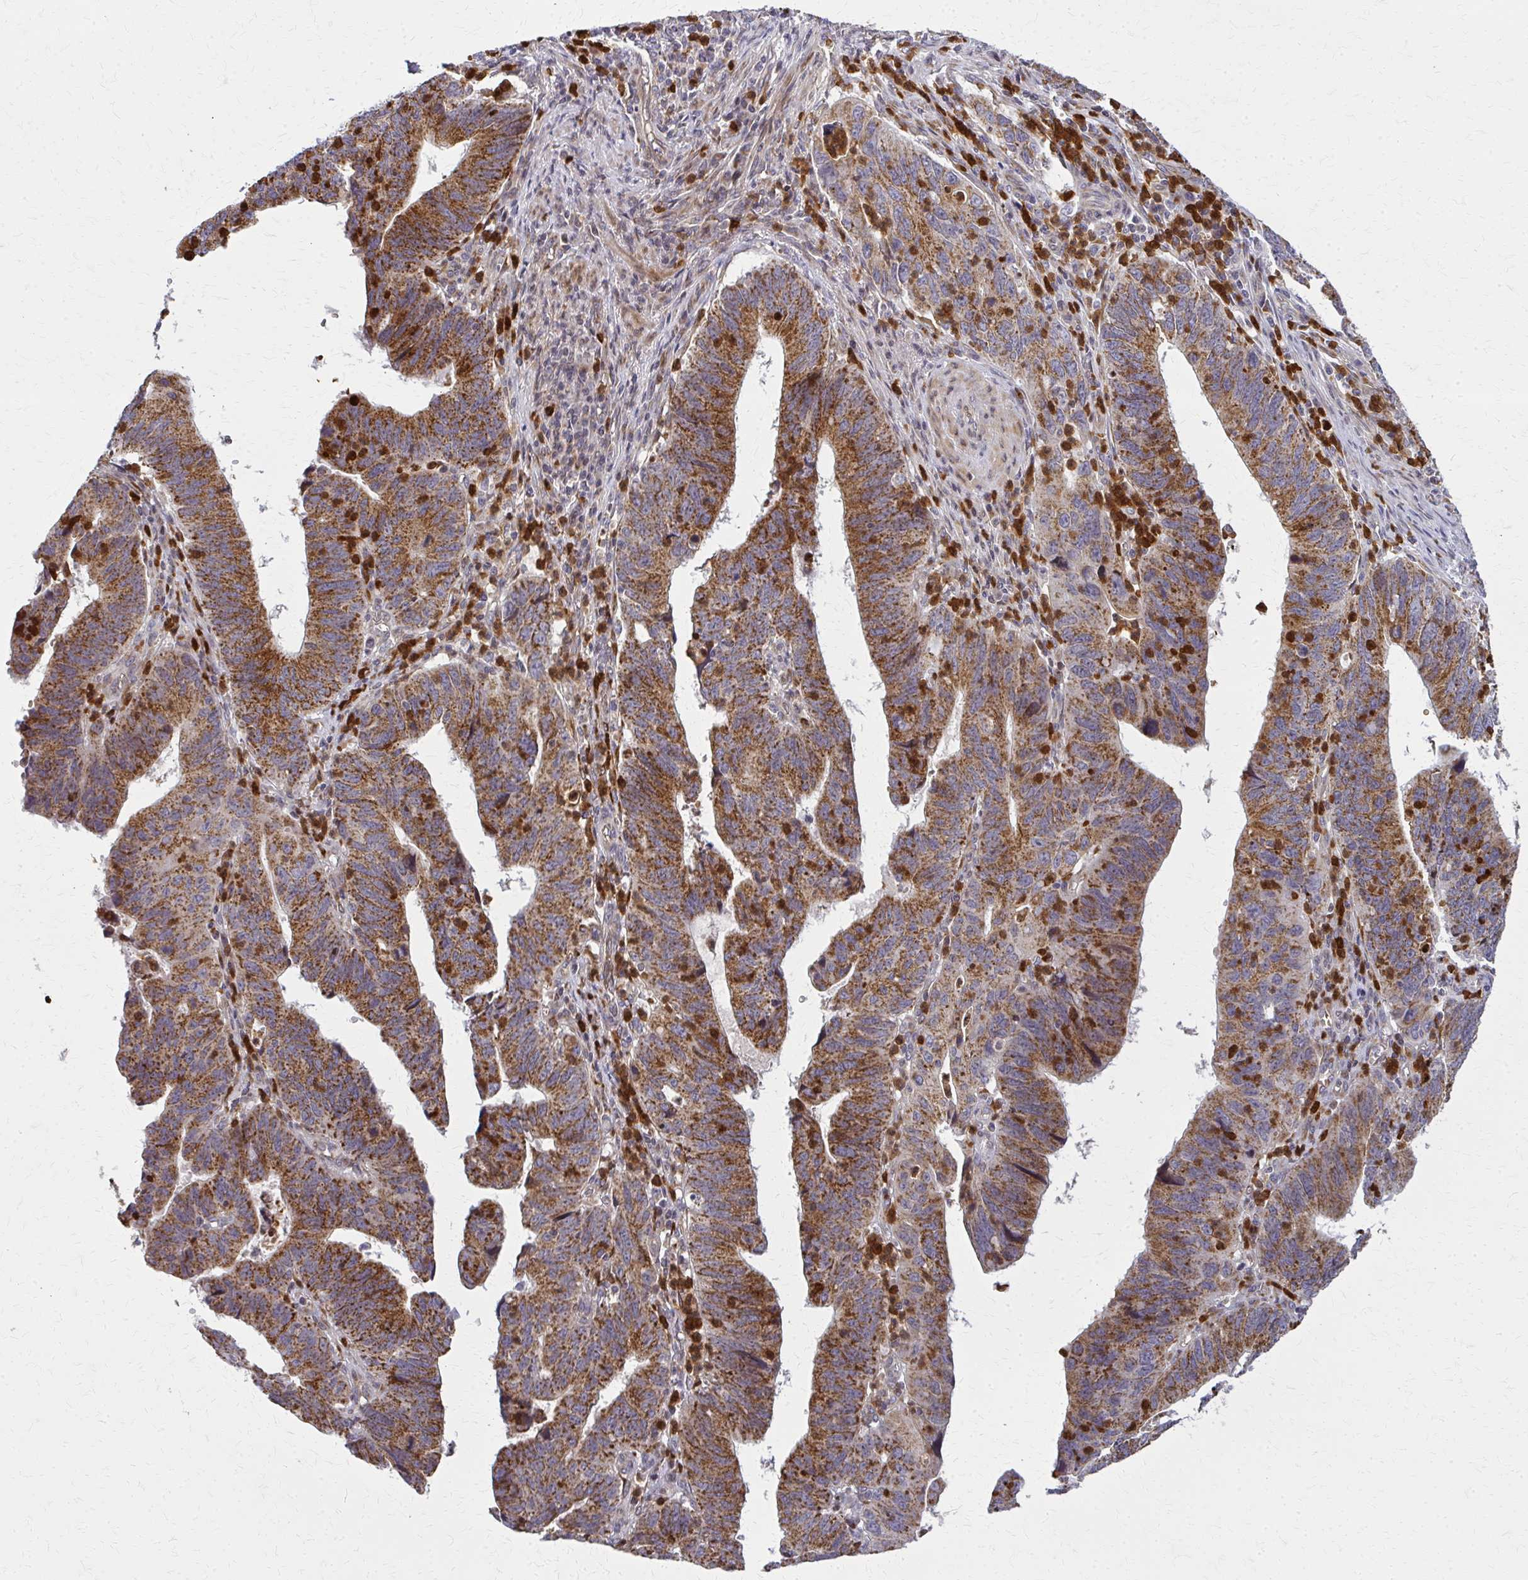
{"staining": {"intensity": "moderate", "quantity": ">75%", "location": "cytoplasmic/membranous"}, "tissue": "stomach cancer", "cell_type": "Tumor cells", "image_type": "cancer", "snomed": [{"axis": "morphology", "description": "Adenocarcinoma, NOS"}, {"axis": "topography", "description": "Stomach"}], "caption": "A histopathology image of human stomach cancer (adenocarcinoma) stained for a protein demonstrates moderate cytoplasmic/membranous brown staining in tumor cells. Using DAB (brown) and hematoxylin (blue) stains, captured at high magnification using brightfield microscopy.", "gene": "MCCC1", "patient": {"sex": "male", "age": 59}}